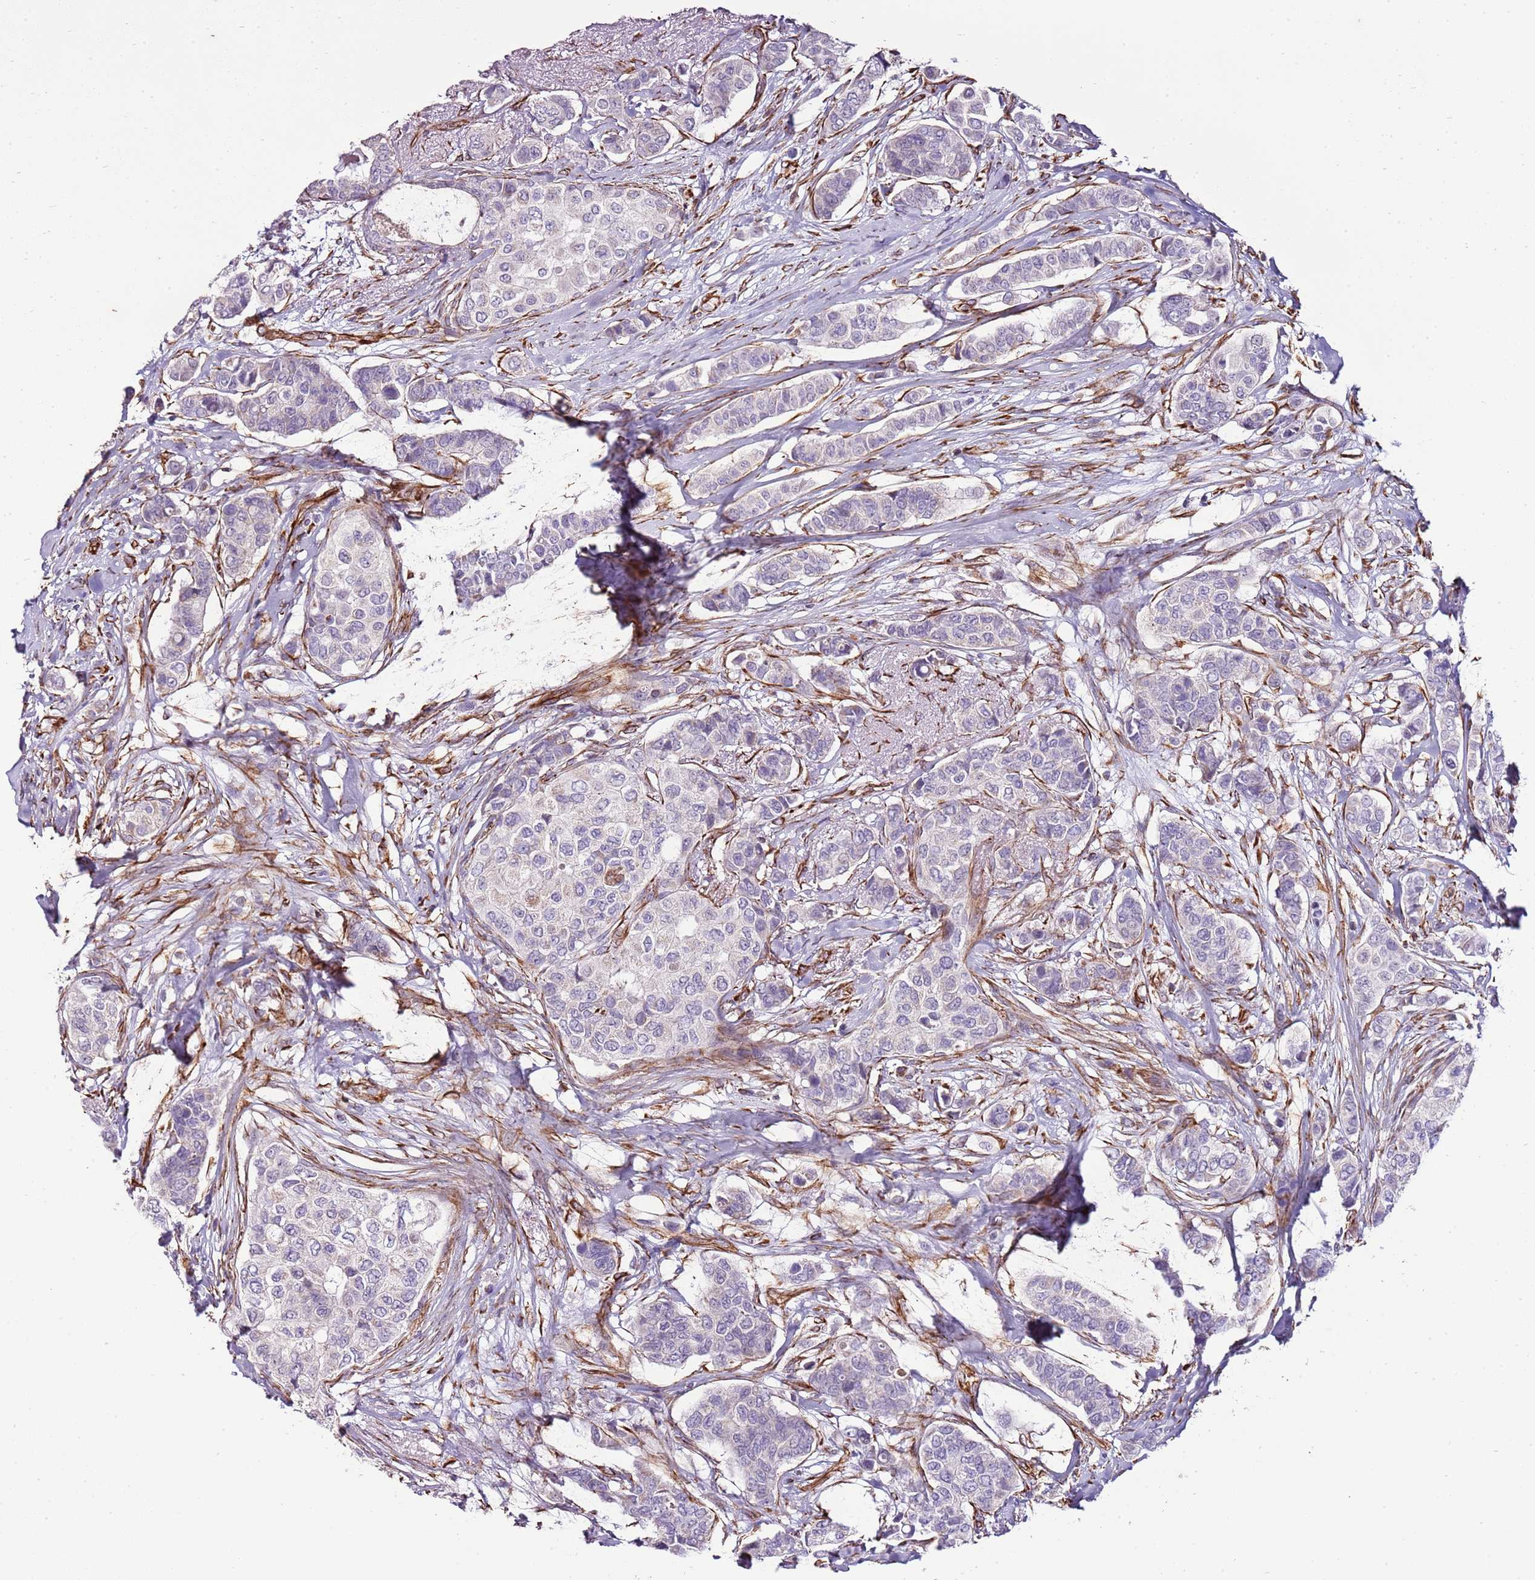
{"staining": {"intensity": "negative", "quantity": "none", "location": "none"}, "tissue": "breast cancer", "cell_type": "Tumor cells", "image_type": "cancer", "snomed": [{"axis": "morphology", "description": "Lobular carcinoma"}, {"axis": "topography", "description": "Breast"}], "caption": "Tumor cells are negative for protein expression in human breast cancer (lobular carcinoma).", "gene": "ZNF786", "patient": {"sex": "female", "age": 51}}